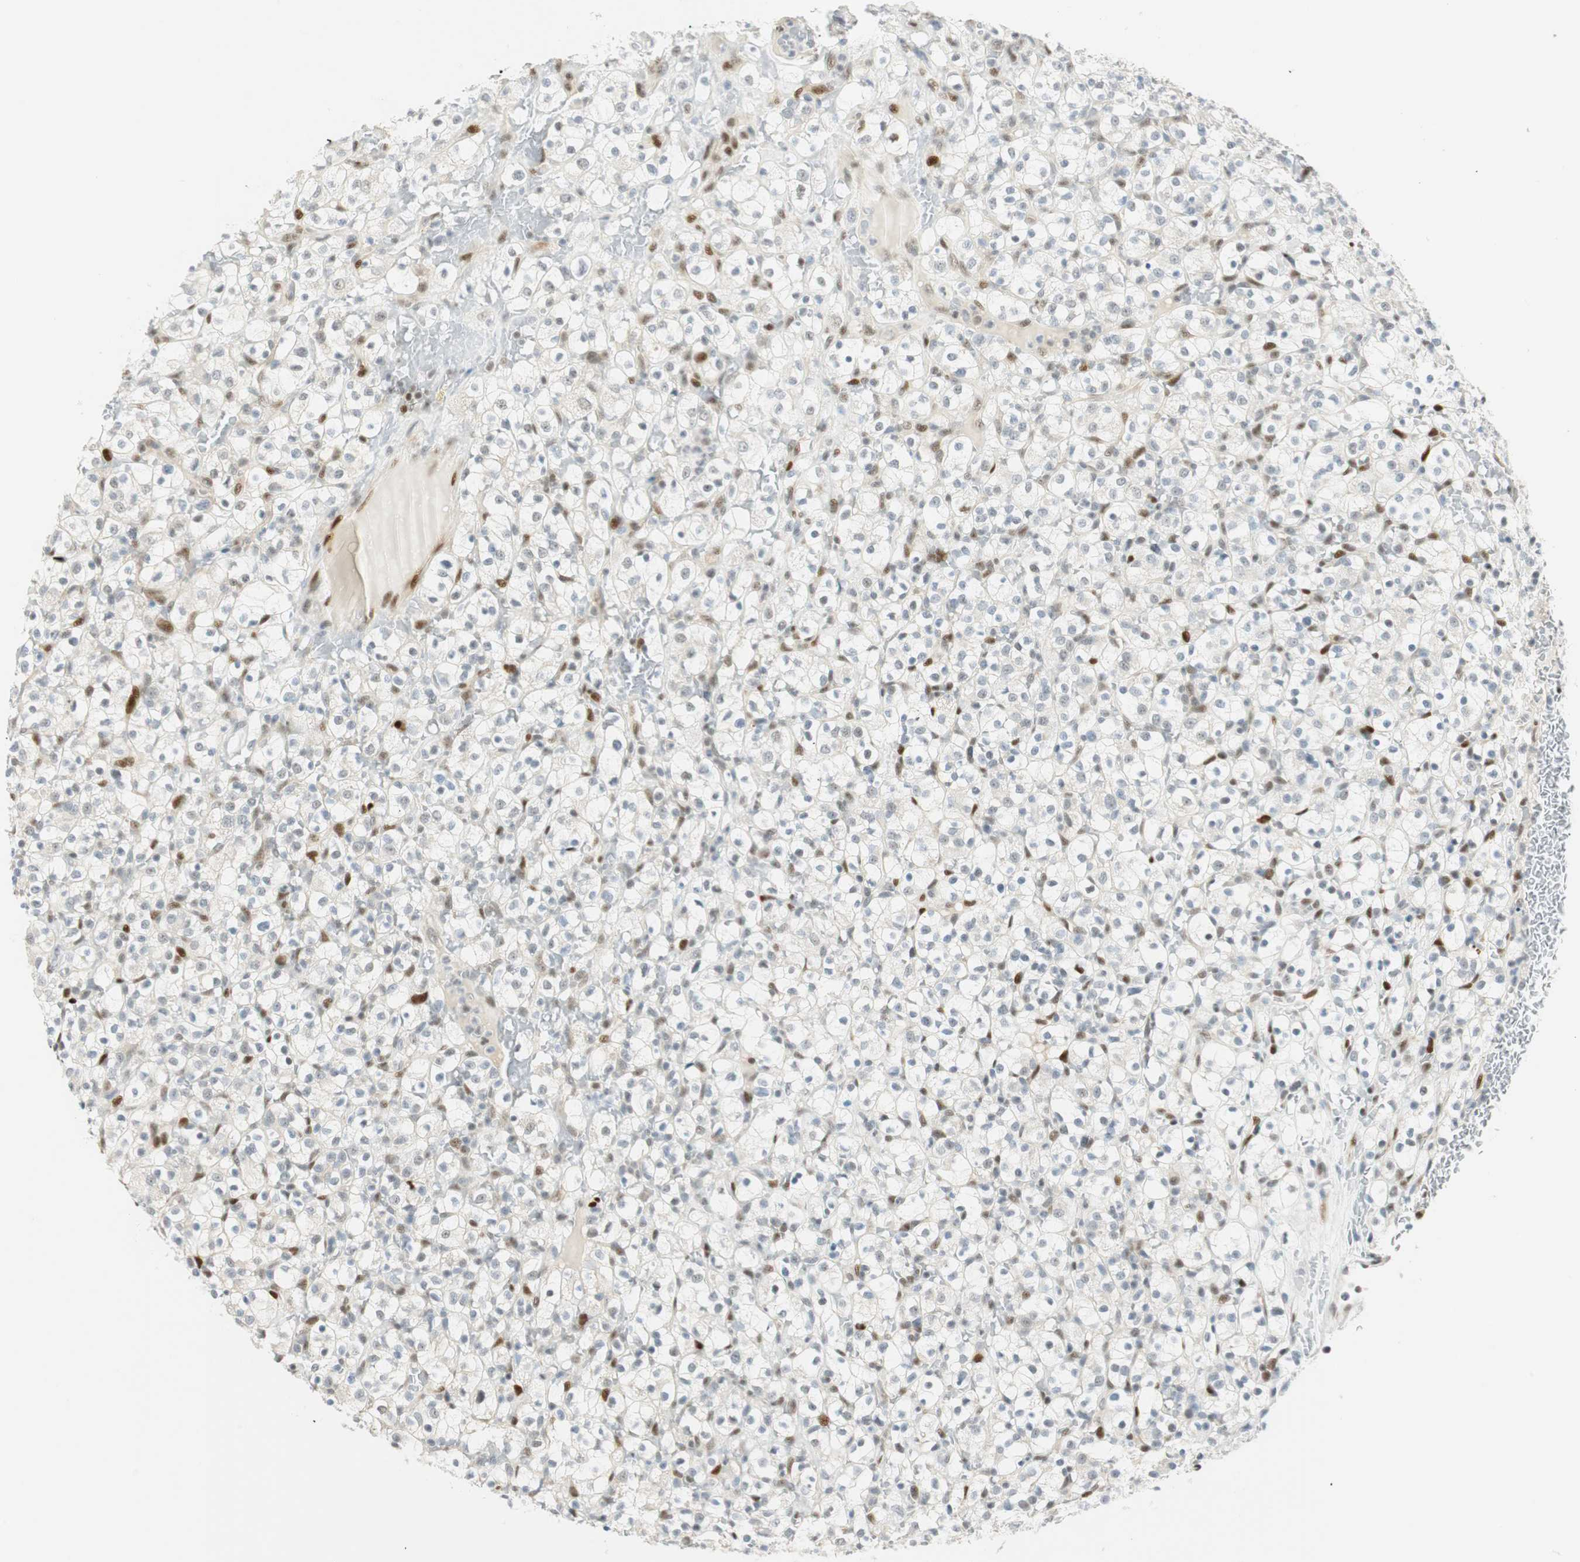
{"staining": {"intensity": "negative", "quantity": "none", "location": "none"}, "tissue": "renal cancer", "cell_type": "Tumor cells", "image_type": "cancer", "snomed": [{"axis": "morphology", "description": "Normal tissue, NOS"}, {"axis": "morphology", "description": "Adenocarcinoma, NOS"}, {"axis": "topography", "description": "Kidney"}], "caption": "IHC of human renal cancer reveals no expression in tumor cells. The staining was performed using DAB (3,3'-diaminobenzidine) to visualize the protein expression in brown, while the nuclei were stained in blue with hematoxylin (Magnification: 20x).", "gene": "MSX2", "patient": {"sex": "female", "age": 72}}